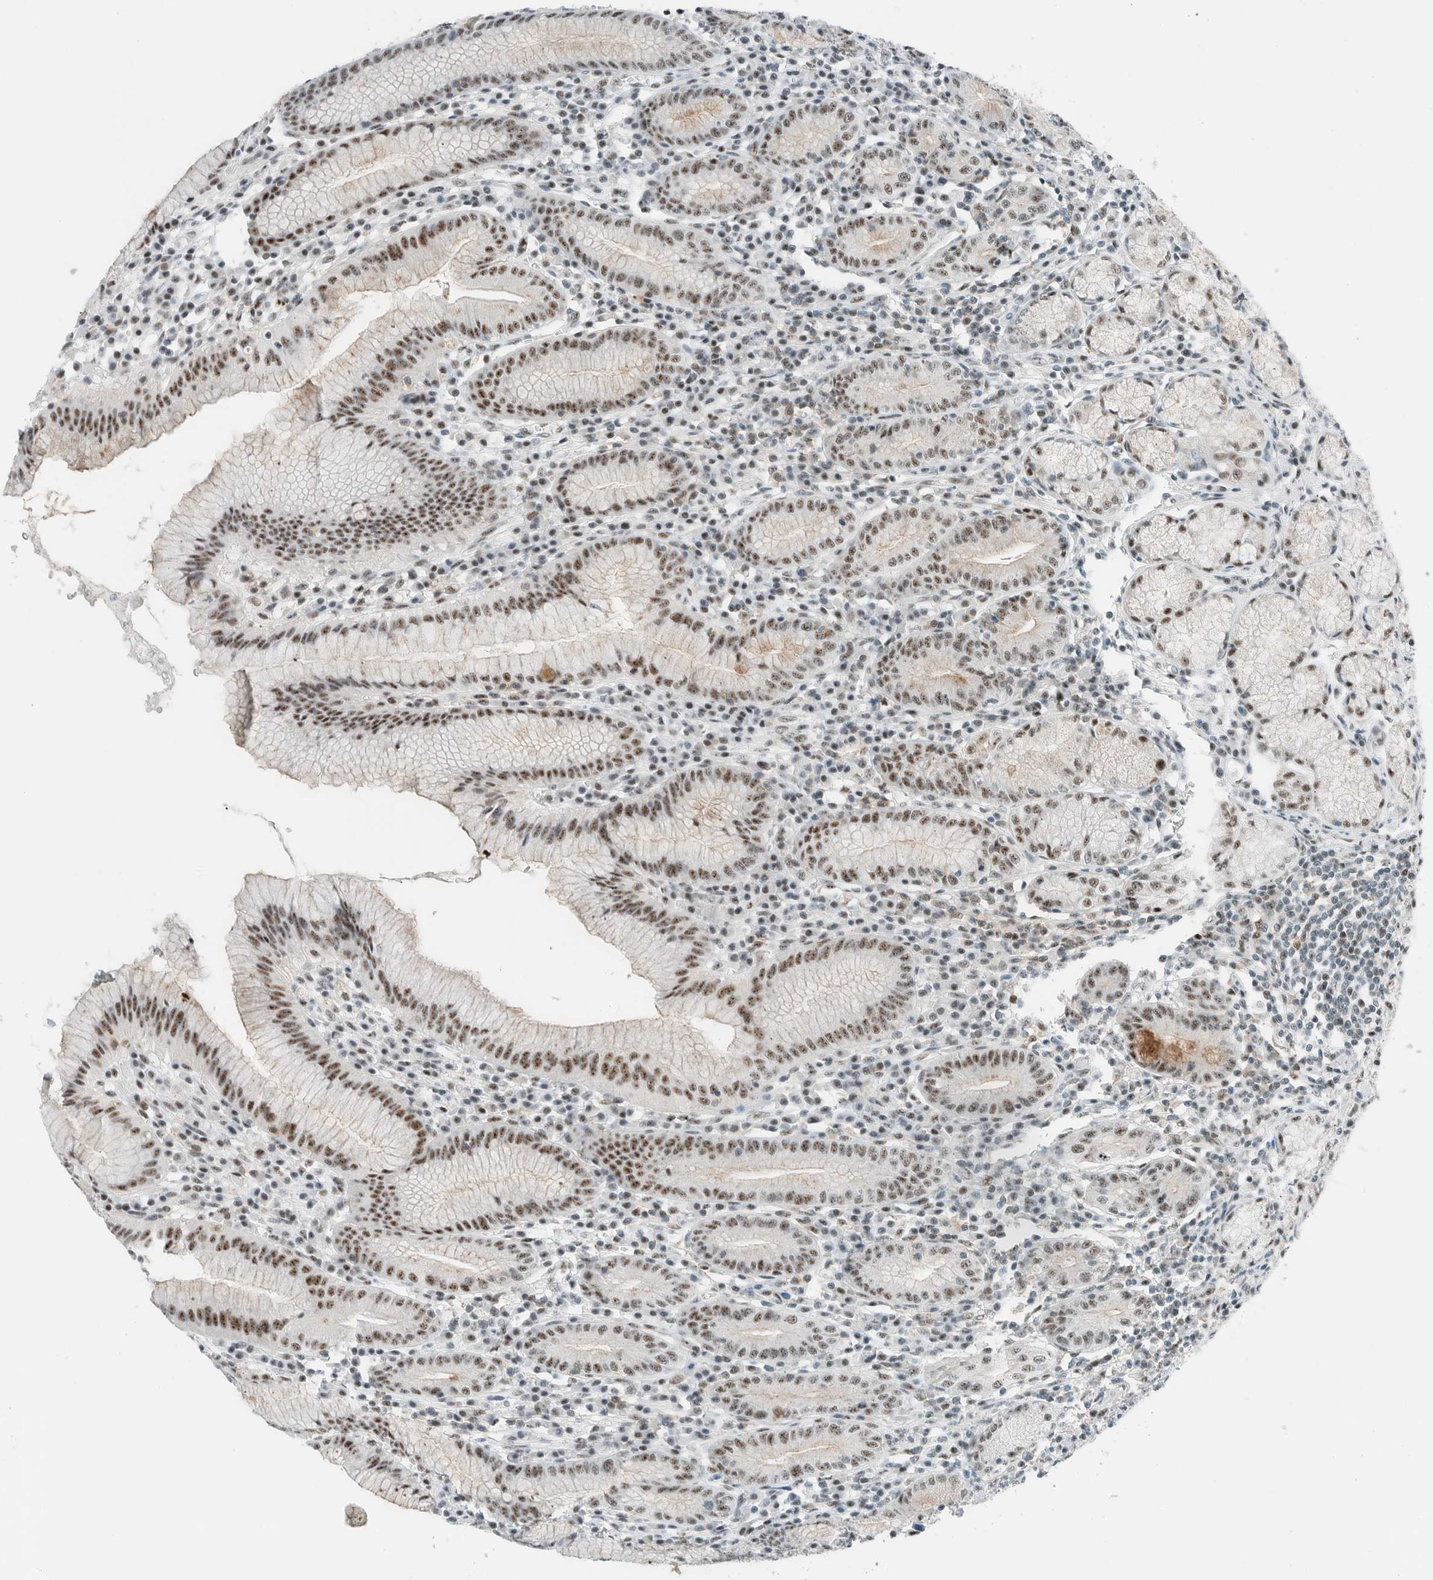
{"staining": {"intensity": "moderate", "quantity": "25%-75%", "location": "cytoplasmic/membranous,nuclear"}, "tissue": "stomach", "cell_type": "Glandular cells", "image_type": "normal", "snomed": [{"axis": "morphology", "description": "Normal tissue, NOS"}, {"axis": "topography", "description": "Stomach"}], "caption": "Immunohistochemistry photomicrograph of normal human stomach stained for a protein (brown), which shows medium levels of moderate cytoplasmic/membranous,nuclear positivity in approximately 25%-75% of glandular cells.", "gene": "CYSRT1", "patient": {"sex": "male", "age": 55}}